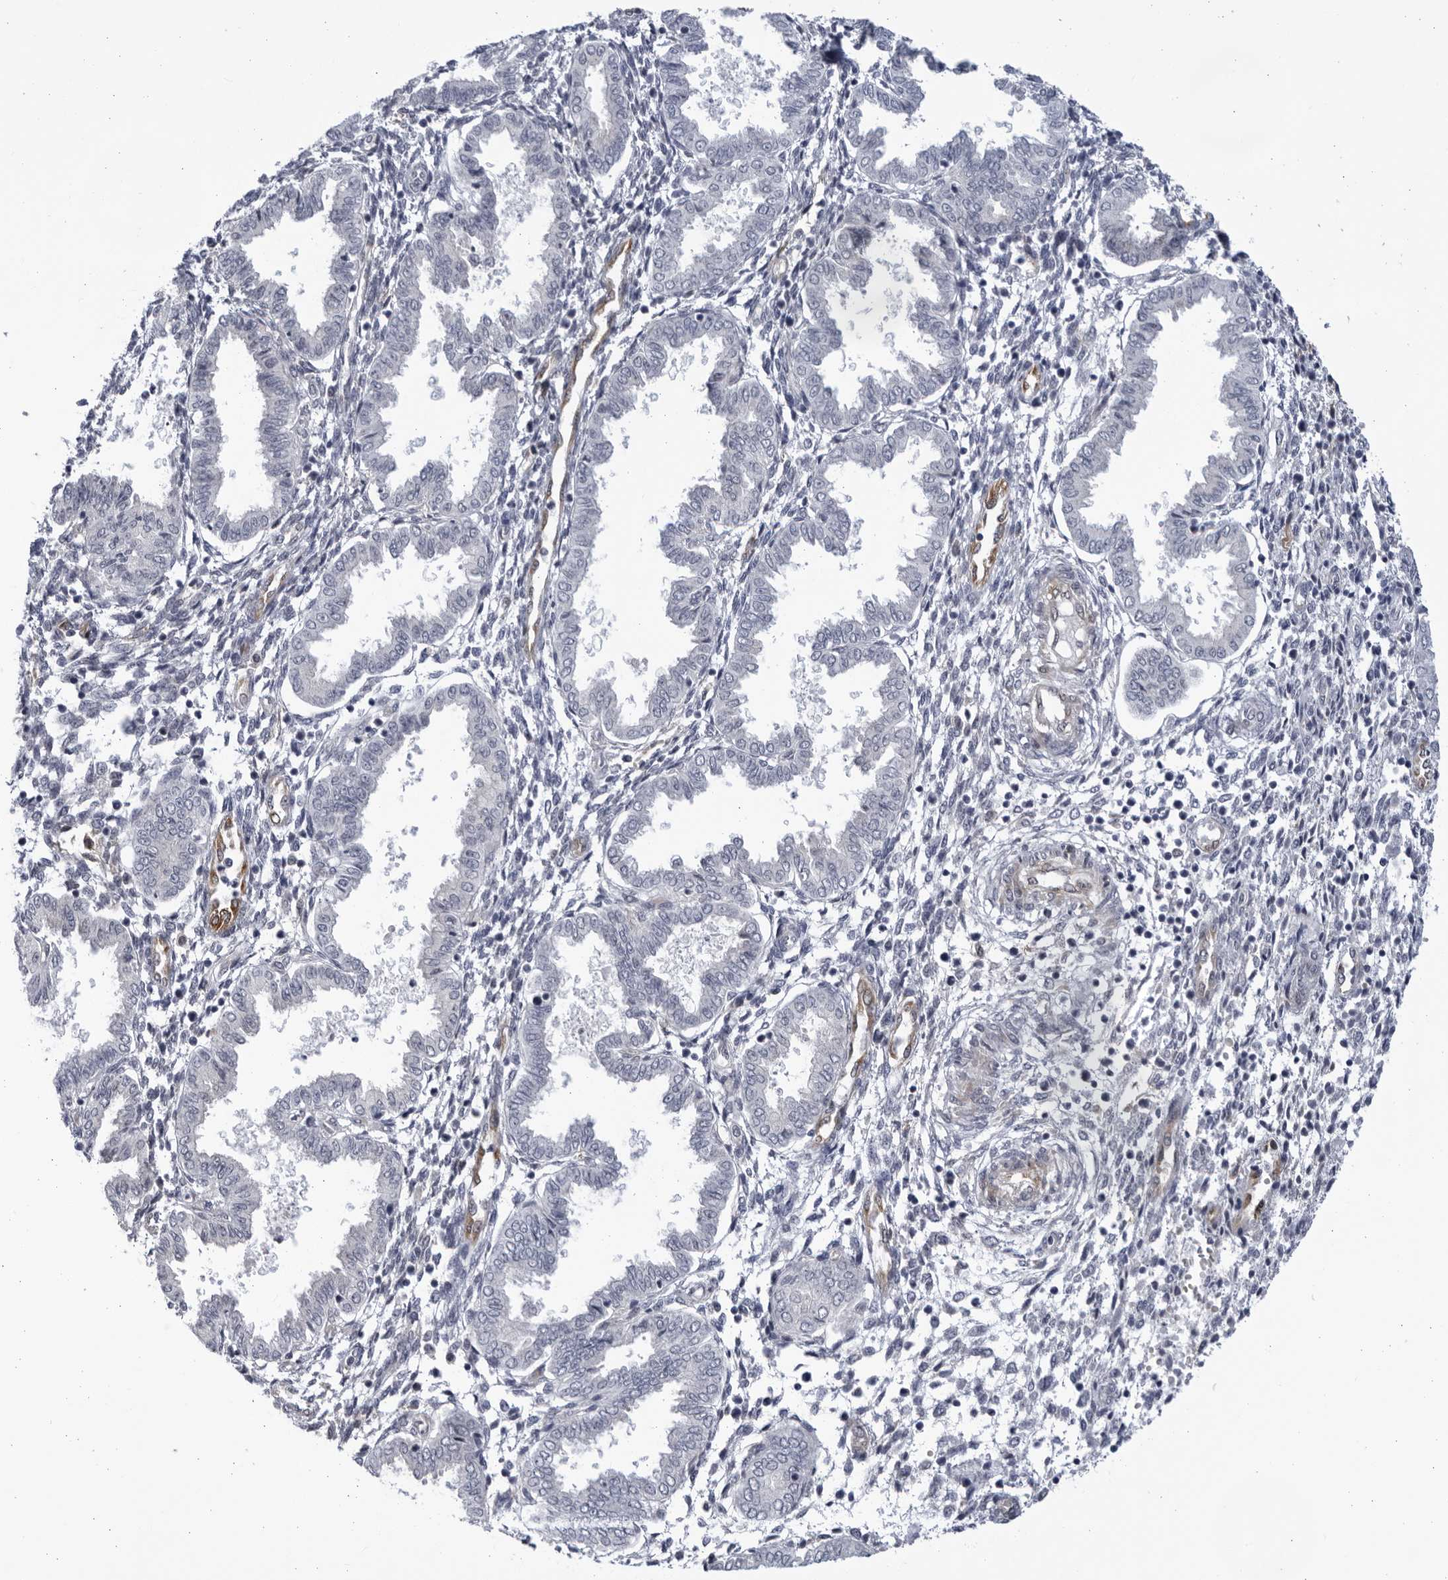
{"staining": {"intensity": "negative", "quantity": "none", "location": "none"}, "tissue": "endometrium", "cell_type": "Cells in endometrial stroma", "image_type": "normal", "snomed": [{"axis": "morphology", "description": "Normal tissue, NOS"}, {"axis": "topography", "description": "Endometrium"}], "caption": "IHC of benign endometrium exhibits no expression in cells in endometrial stroma.", "gene": "BMP2K", "patient": {"sex": "female", "age": 33}}